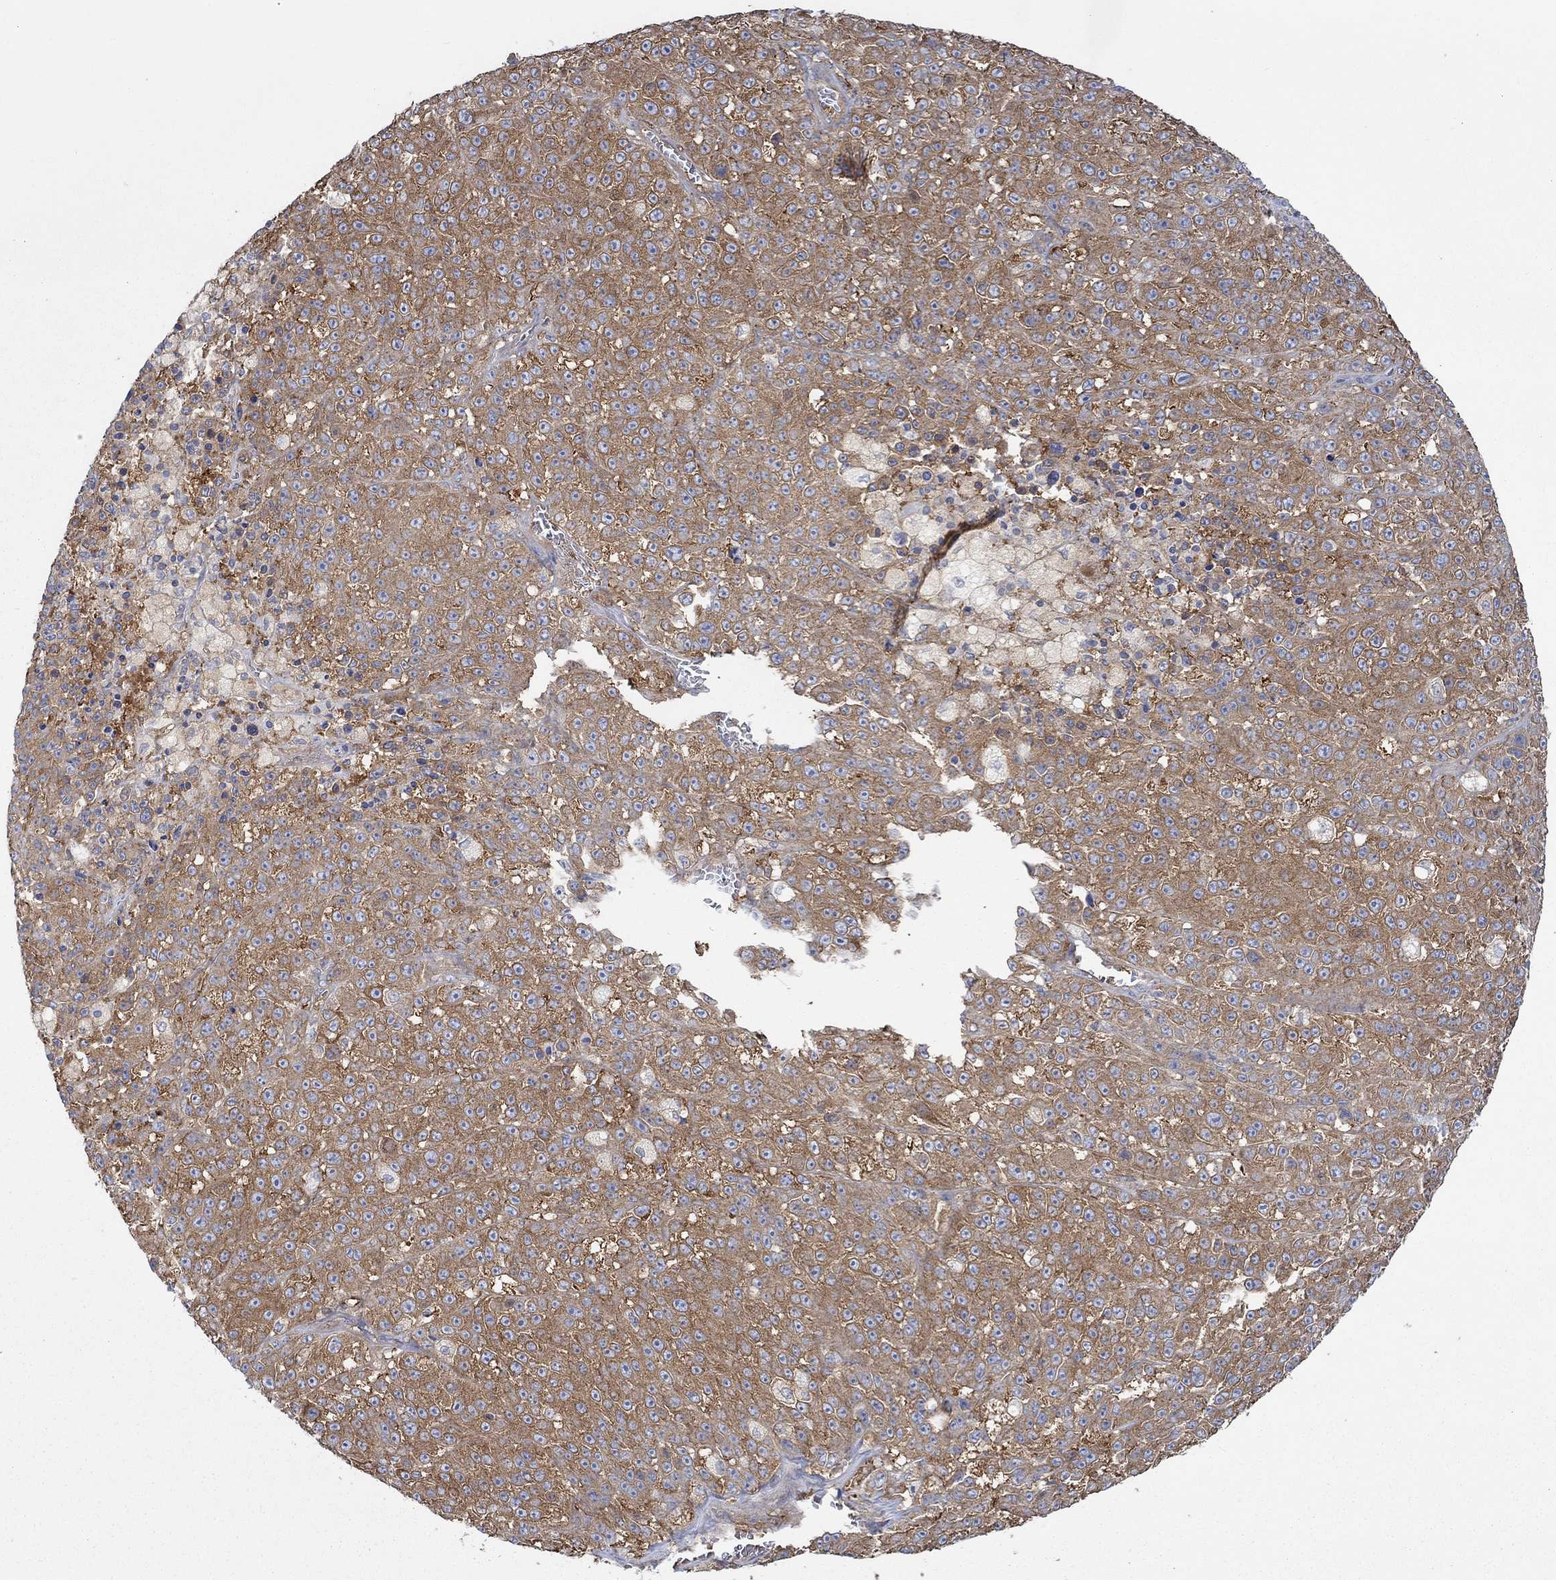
{"staining": {"intensity": "strong", "quantity": ">75%", "location": "cytoplasmic/membranous"}, "tissue": "melanoma", "cell_type": "Tumor cells", "image_type": "cancer", "snomed": [{"axis": "morphology", "description": "Malignant melanoma, NOS"}, {"axis": "topography", "description": "Skin"}], "caption": "The histopathology image exhibits staining of melanoma, revealing strong cytoplasmic/membranous protein staining (brown color) within tumor cells.", "gene": "SPAG9", "patient": {"sex": "female", "age": 58}}